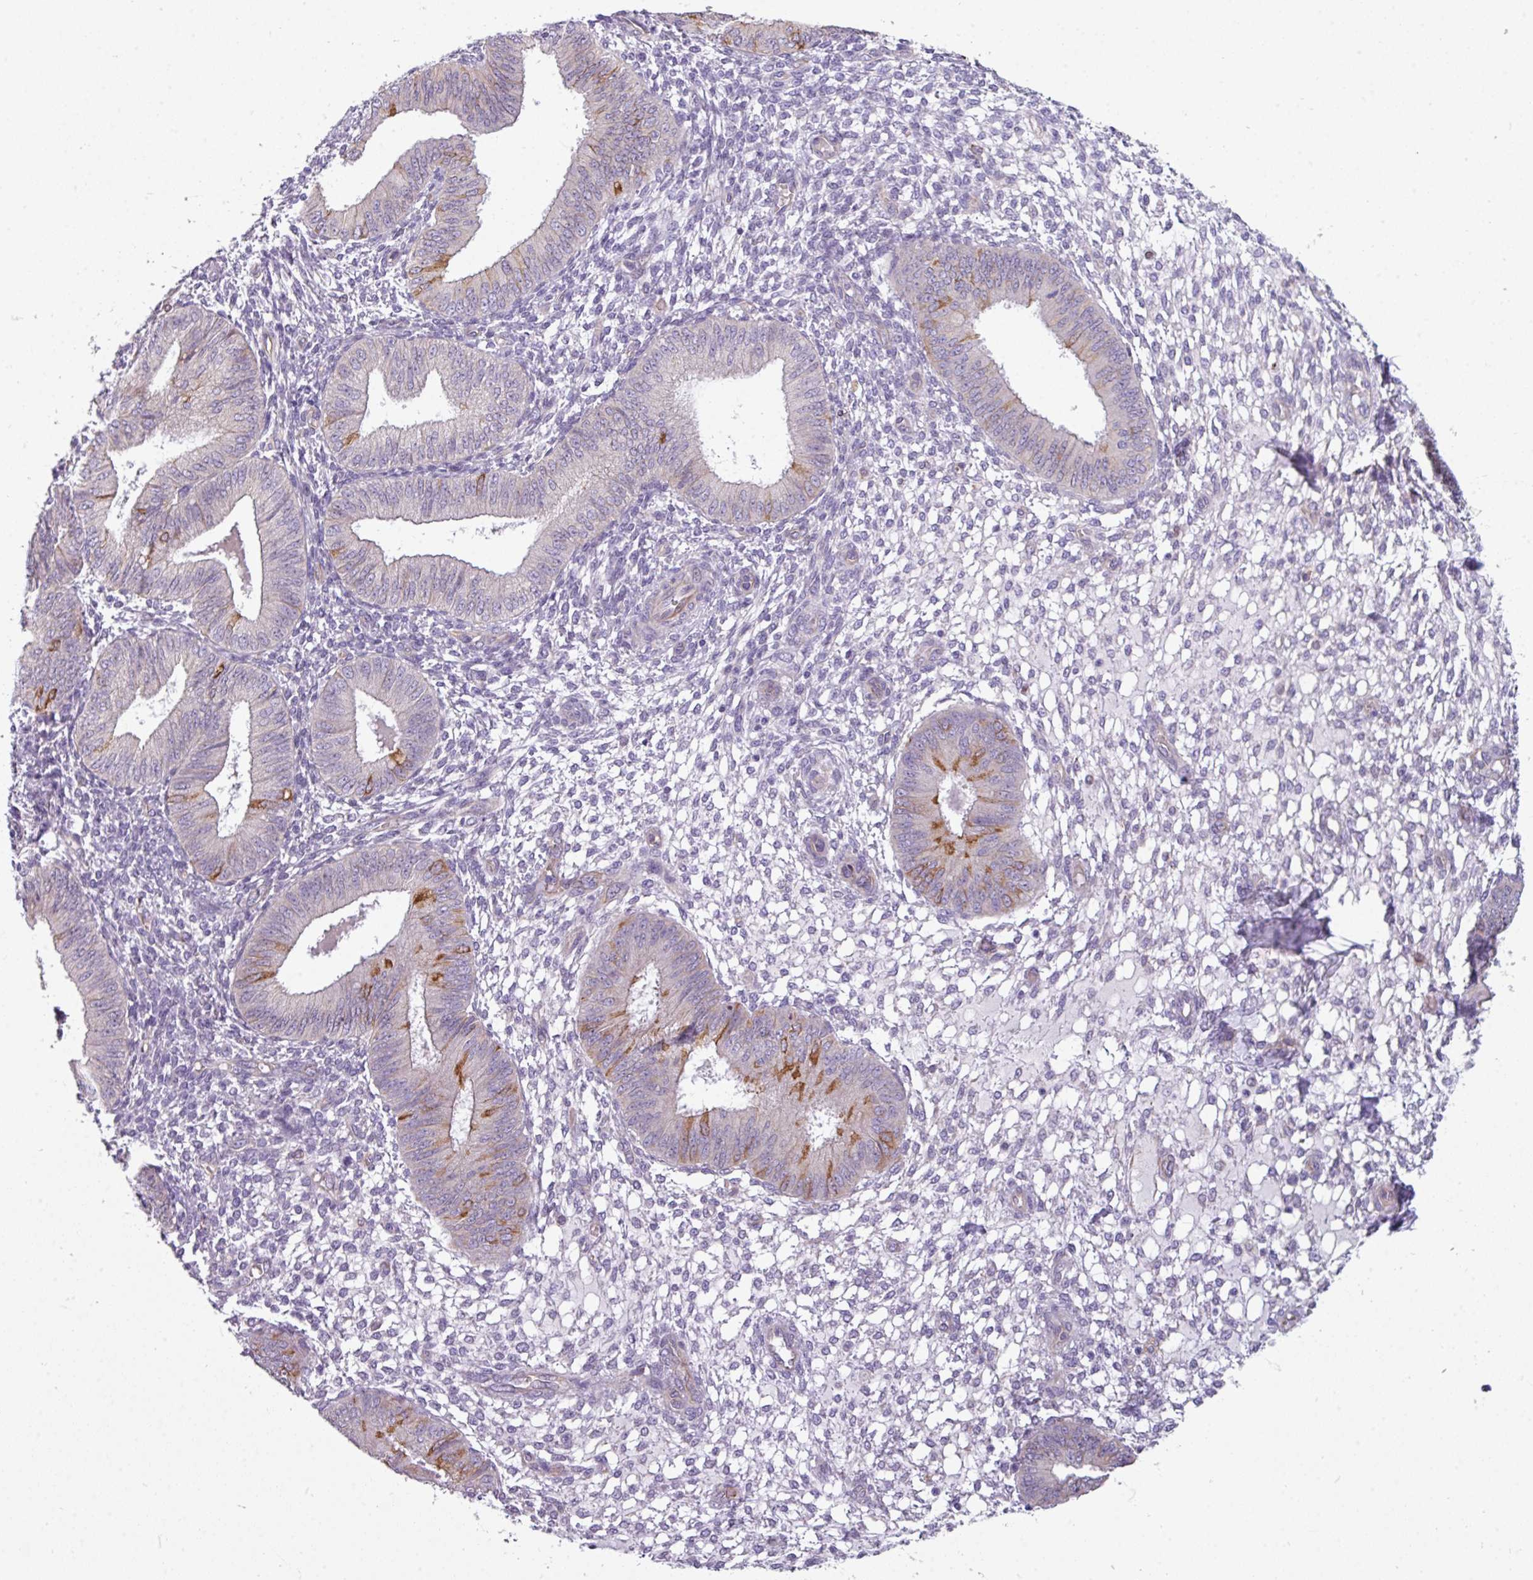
{"staining": {"intensity": "negative", "quantity": "none", "location": "none"}, "tissue": "endometrium", "cell_type": "Cells in endometrial stroma", "image_type": "normal", "snomed": [{"axis": "morphology", "description": "Normal tissue, NOS"}, {"axis": "topography", "description": "Endometrium"}], "caption": "This photomicrograph is of normal endometrium stained with immunohistochemistry to label a protein in brown with the nuclei are counter-stained blue. There is no positivity in cells in endometrial stroma. (DAB (3,3'-diaminobenzidine) immunohistochemistry, high magnification).", "gene": "BUD23", "patient": {"sex": "female", "age": 49}}